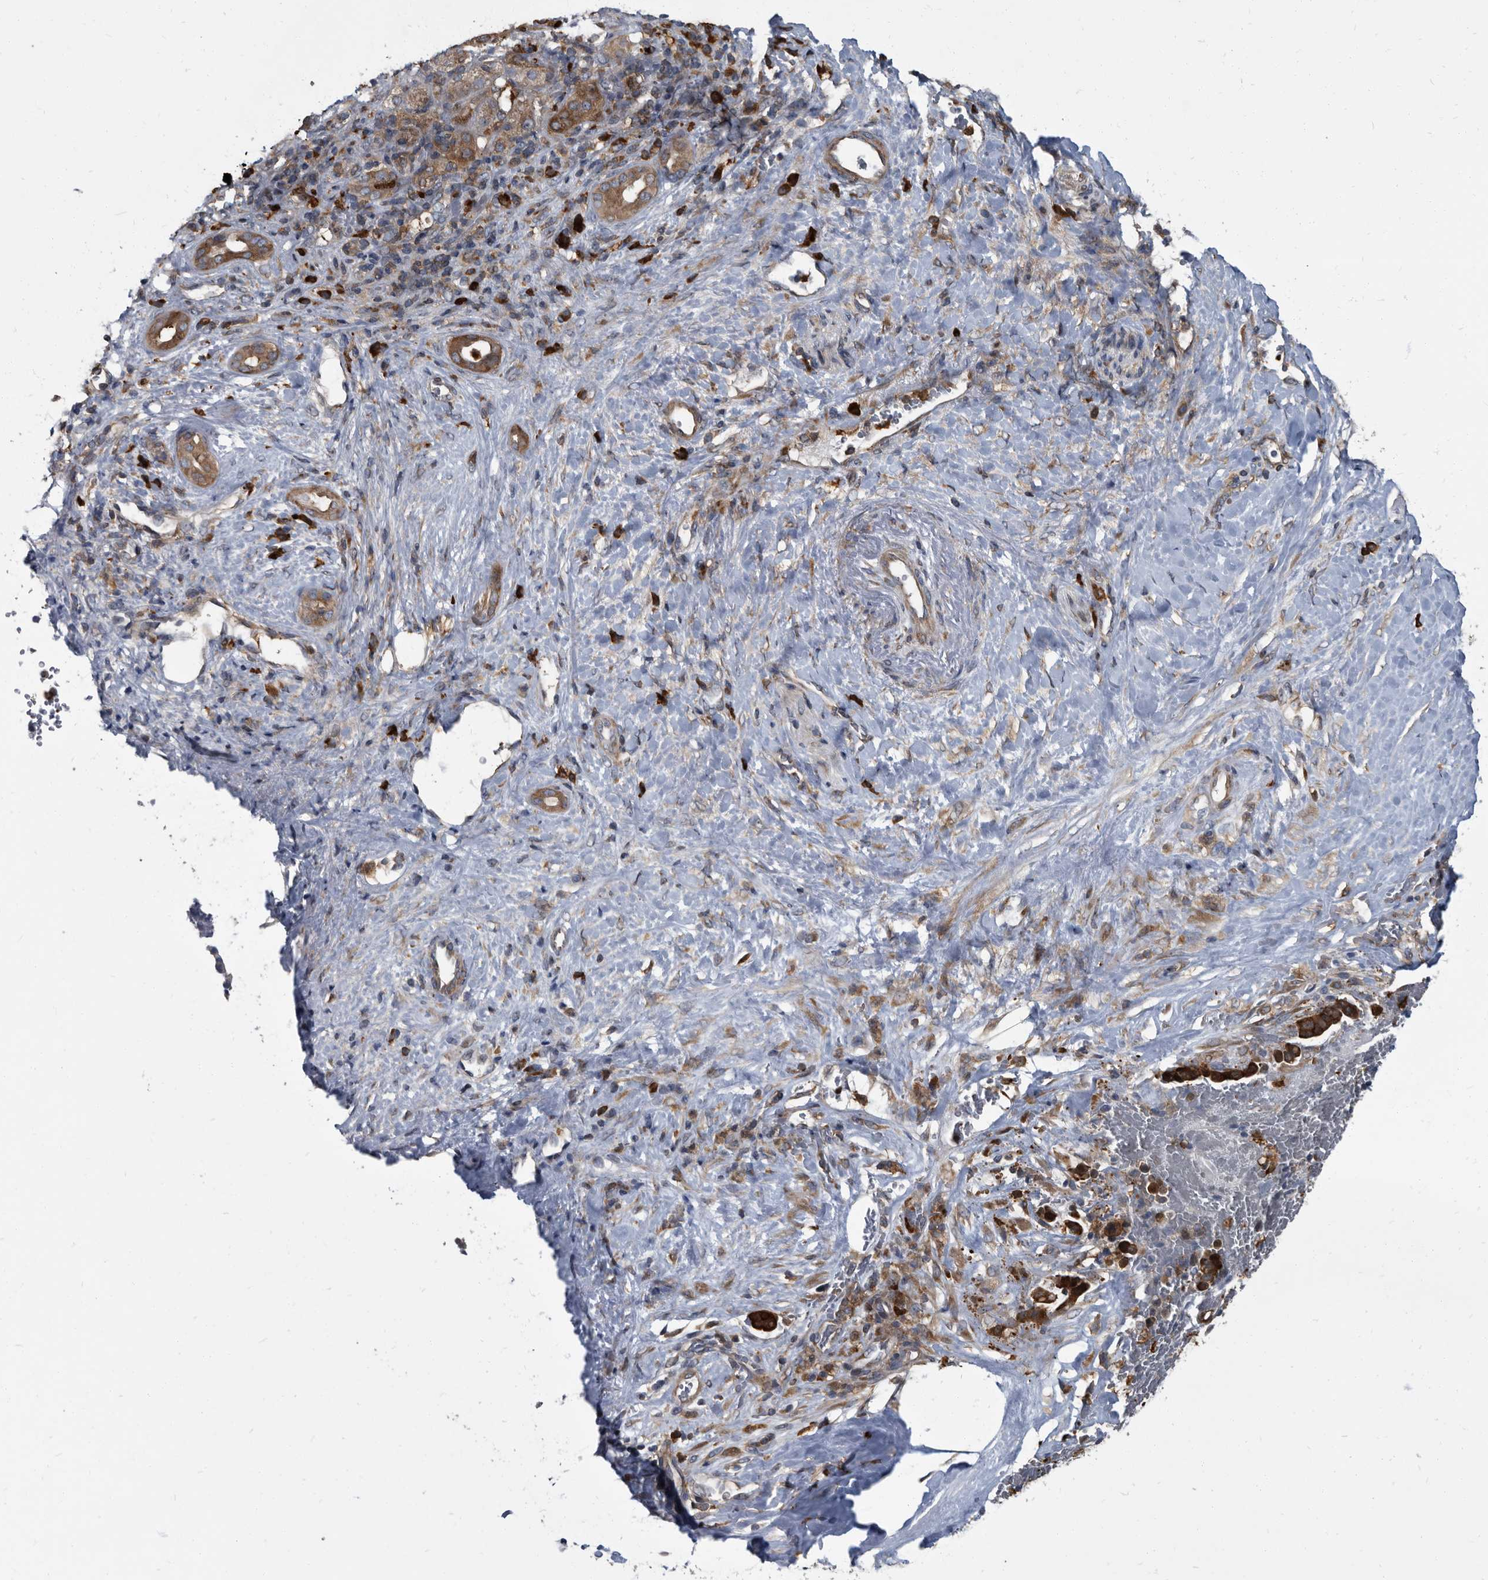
{"staining": {"intensity": "strong", "quantity": ">75%", "location": "cytoplasmic/membranous"}, "tissue": "liver cancer", "cell_type": "Tumor cells", "image_type": "cancer", "snomed": [{"axis": "morphology", "description": "Cholangiocarcinoma"}, {"axis": "topography", "description": "Liver"}], "caption": "Strong cytoplasmic/membranous expression for a protein is seen in about >75% of tumor cells of liver cholangiocarcinoma using IHC.", "gene": "CDV3", "patient": {"sex": "female", "age": 75}}